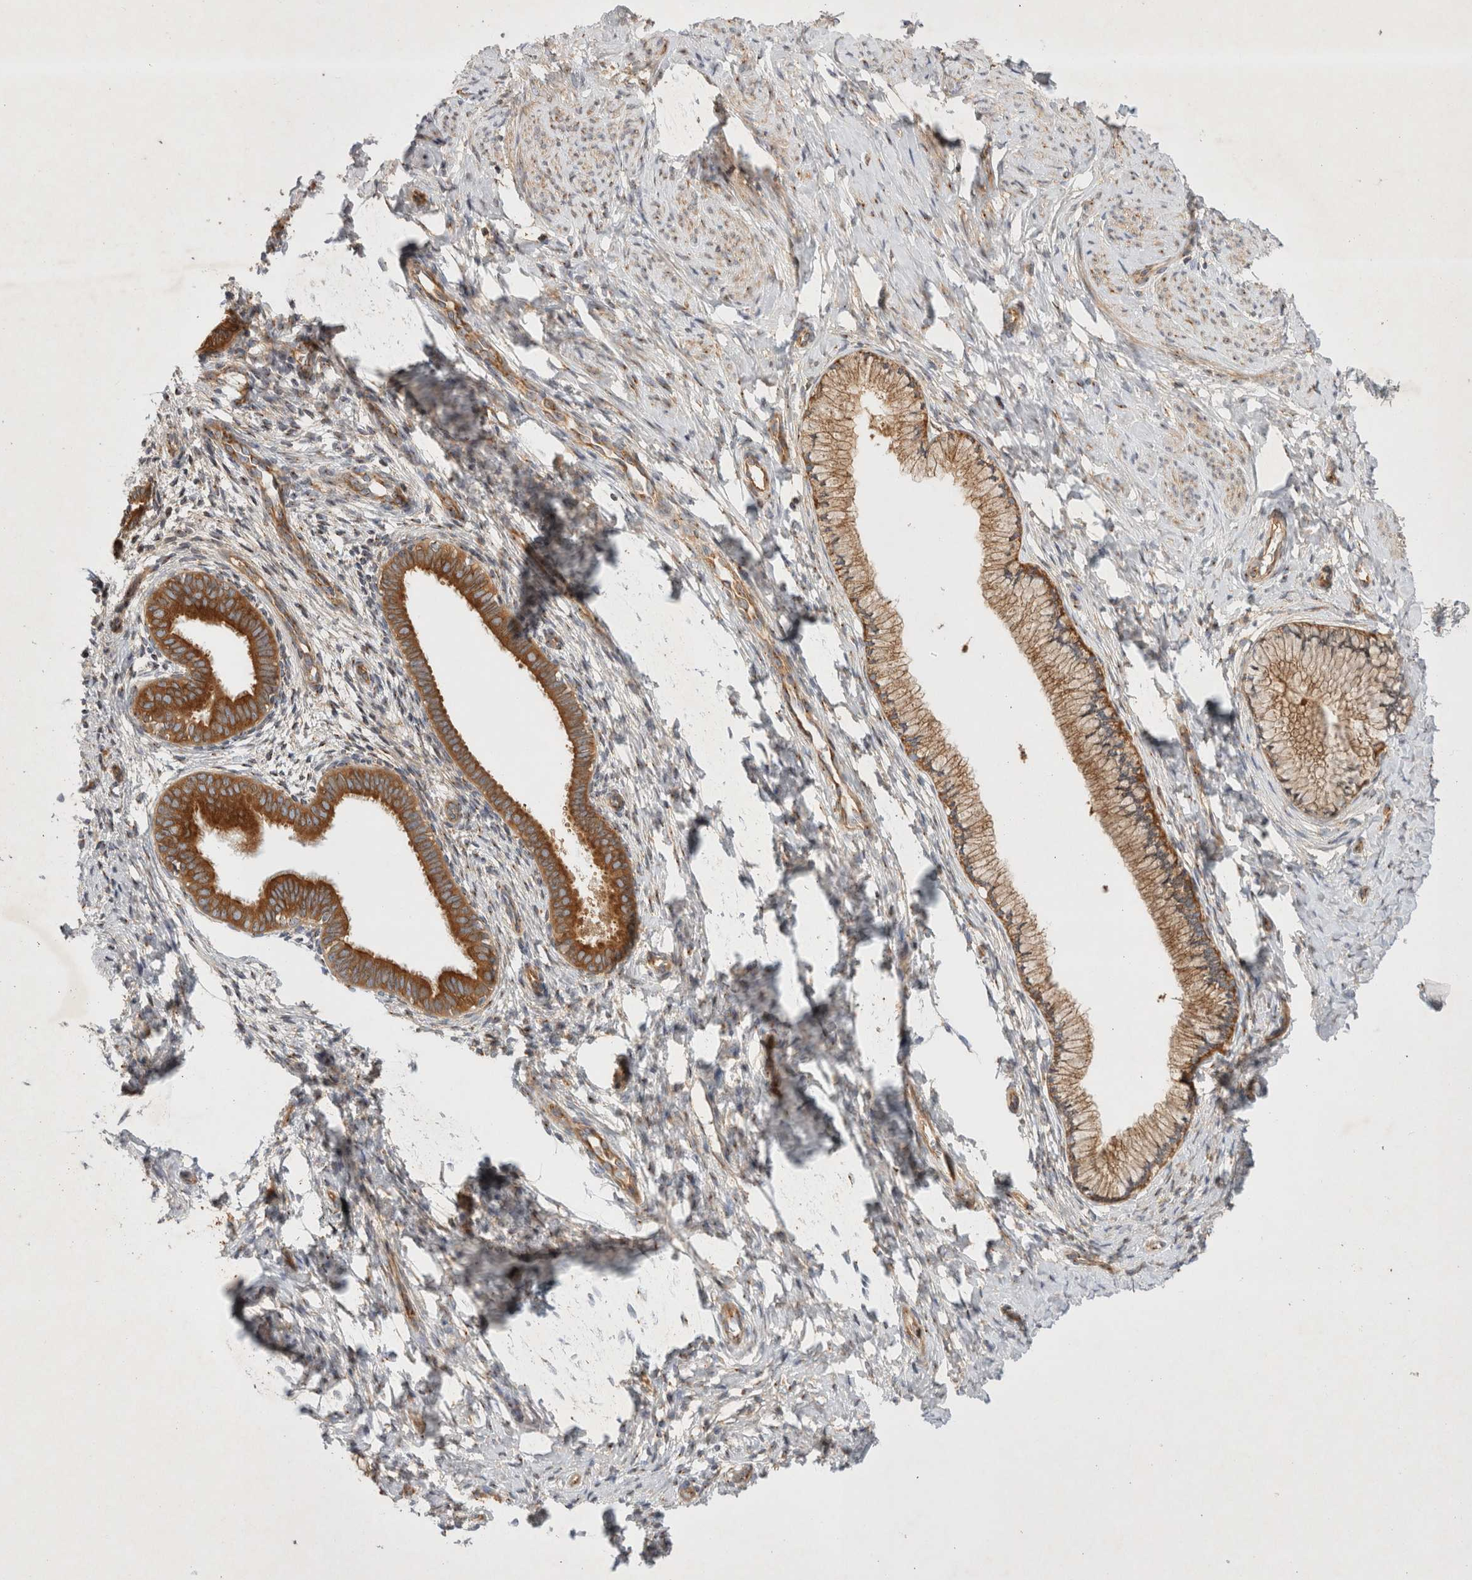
{"staining": {"intensity": "moderate", "quantity": ">75%", "location": "cytoplasmic/membranous"}, "tissue": "cervix", "cell_type": "Glandular cells", "image_type": "normal", "snomed": [{"axis": "morphology", "description": "Normal tissue, NOS"}, {"axis": "topography", "description": "Cervix"}], "caption": "Unremarkable cervix reveals moderate cytoplasmic/membranous expression in approximately >75% of glandular cells, visualized by immunohistochemistry.", "gene": "GPR150", "patient": {"sex": "female", "age": 36}}